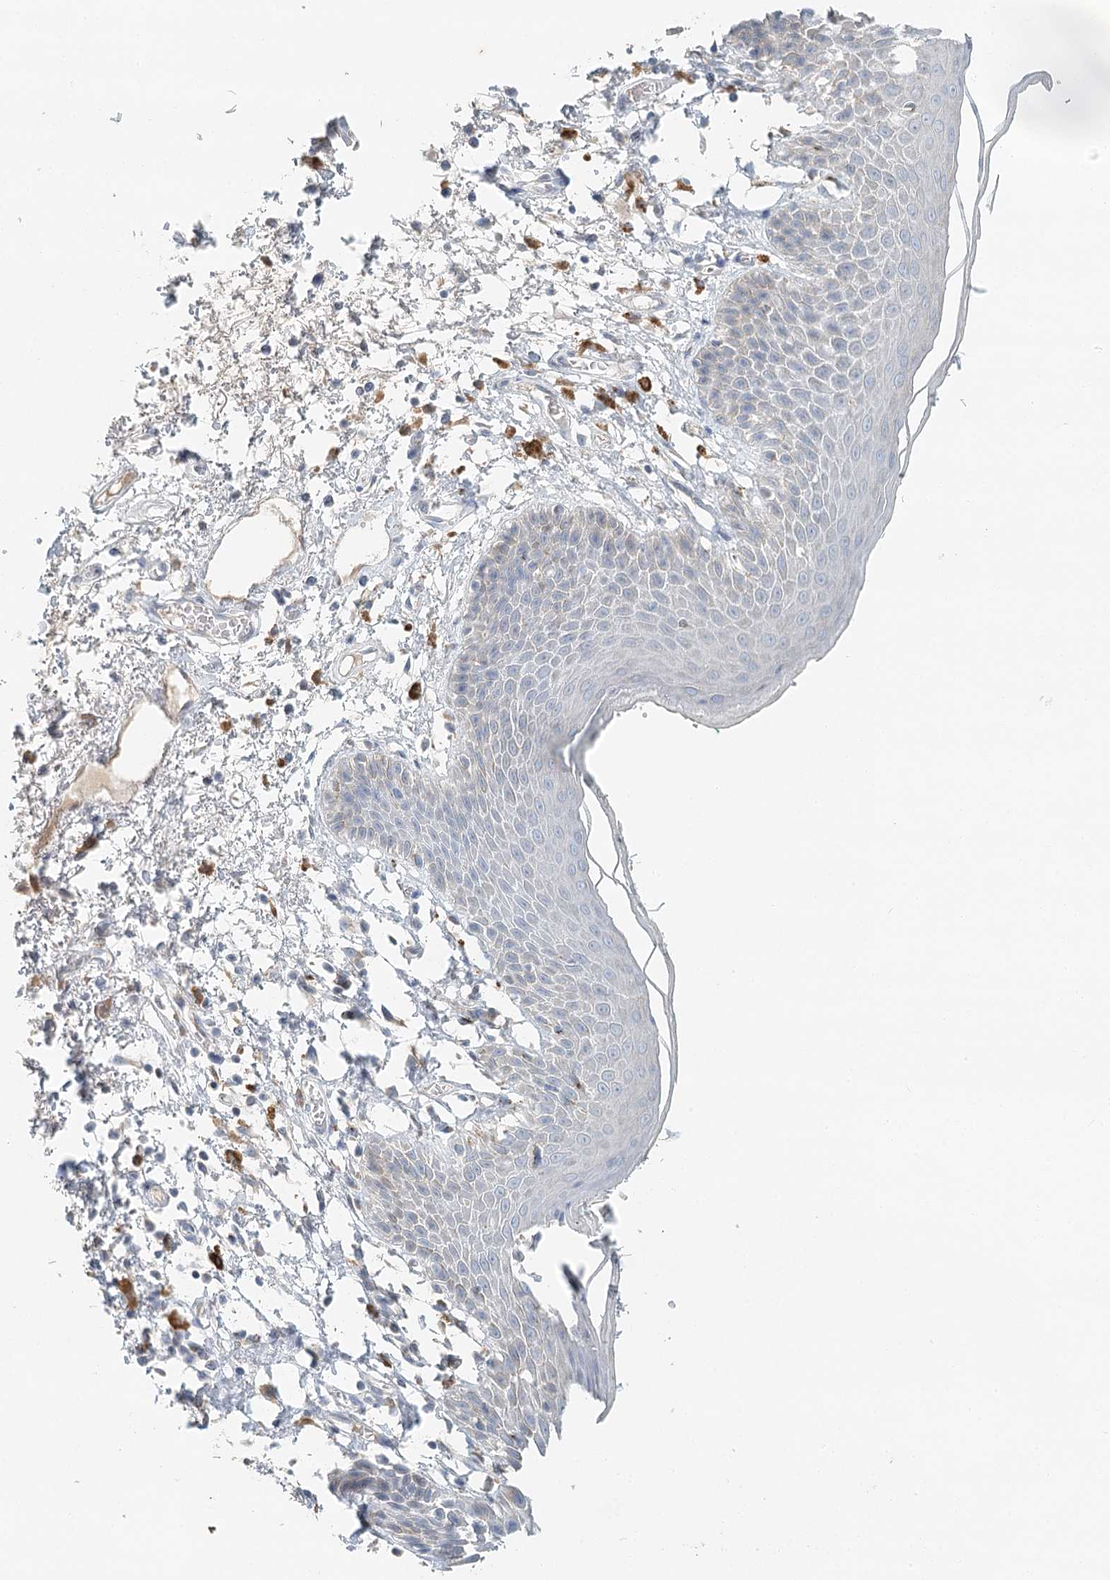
{"staining": {"intensity": "negative", "quantity": "none", "location": "none"}, "tissue": "skin", "cell_type": "Epidermal cells", "image_type": "normal", "snomed": [{"axis": "morphology", "description": "Normal tissue, NOS"}, {"axis": "topography", "description": "Anal"}], "caption": "This is a micrograph of IHC staining of normal skin, which shows no staining in epidermal cells. (DAB IHC with hematoxylin counter stain).", "gene": "VSIG1", "patient": {"sex": "male", "age": 74}}